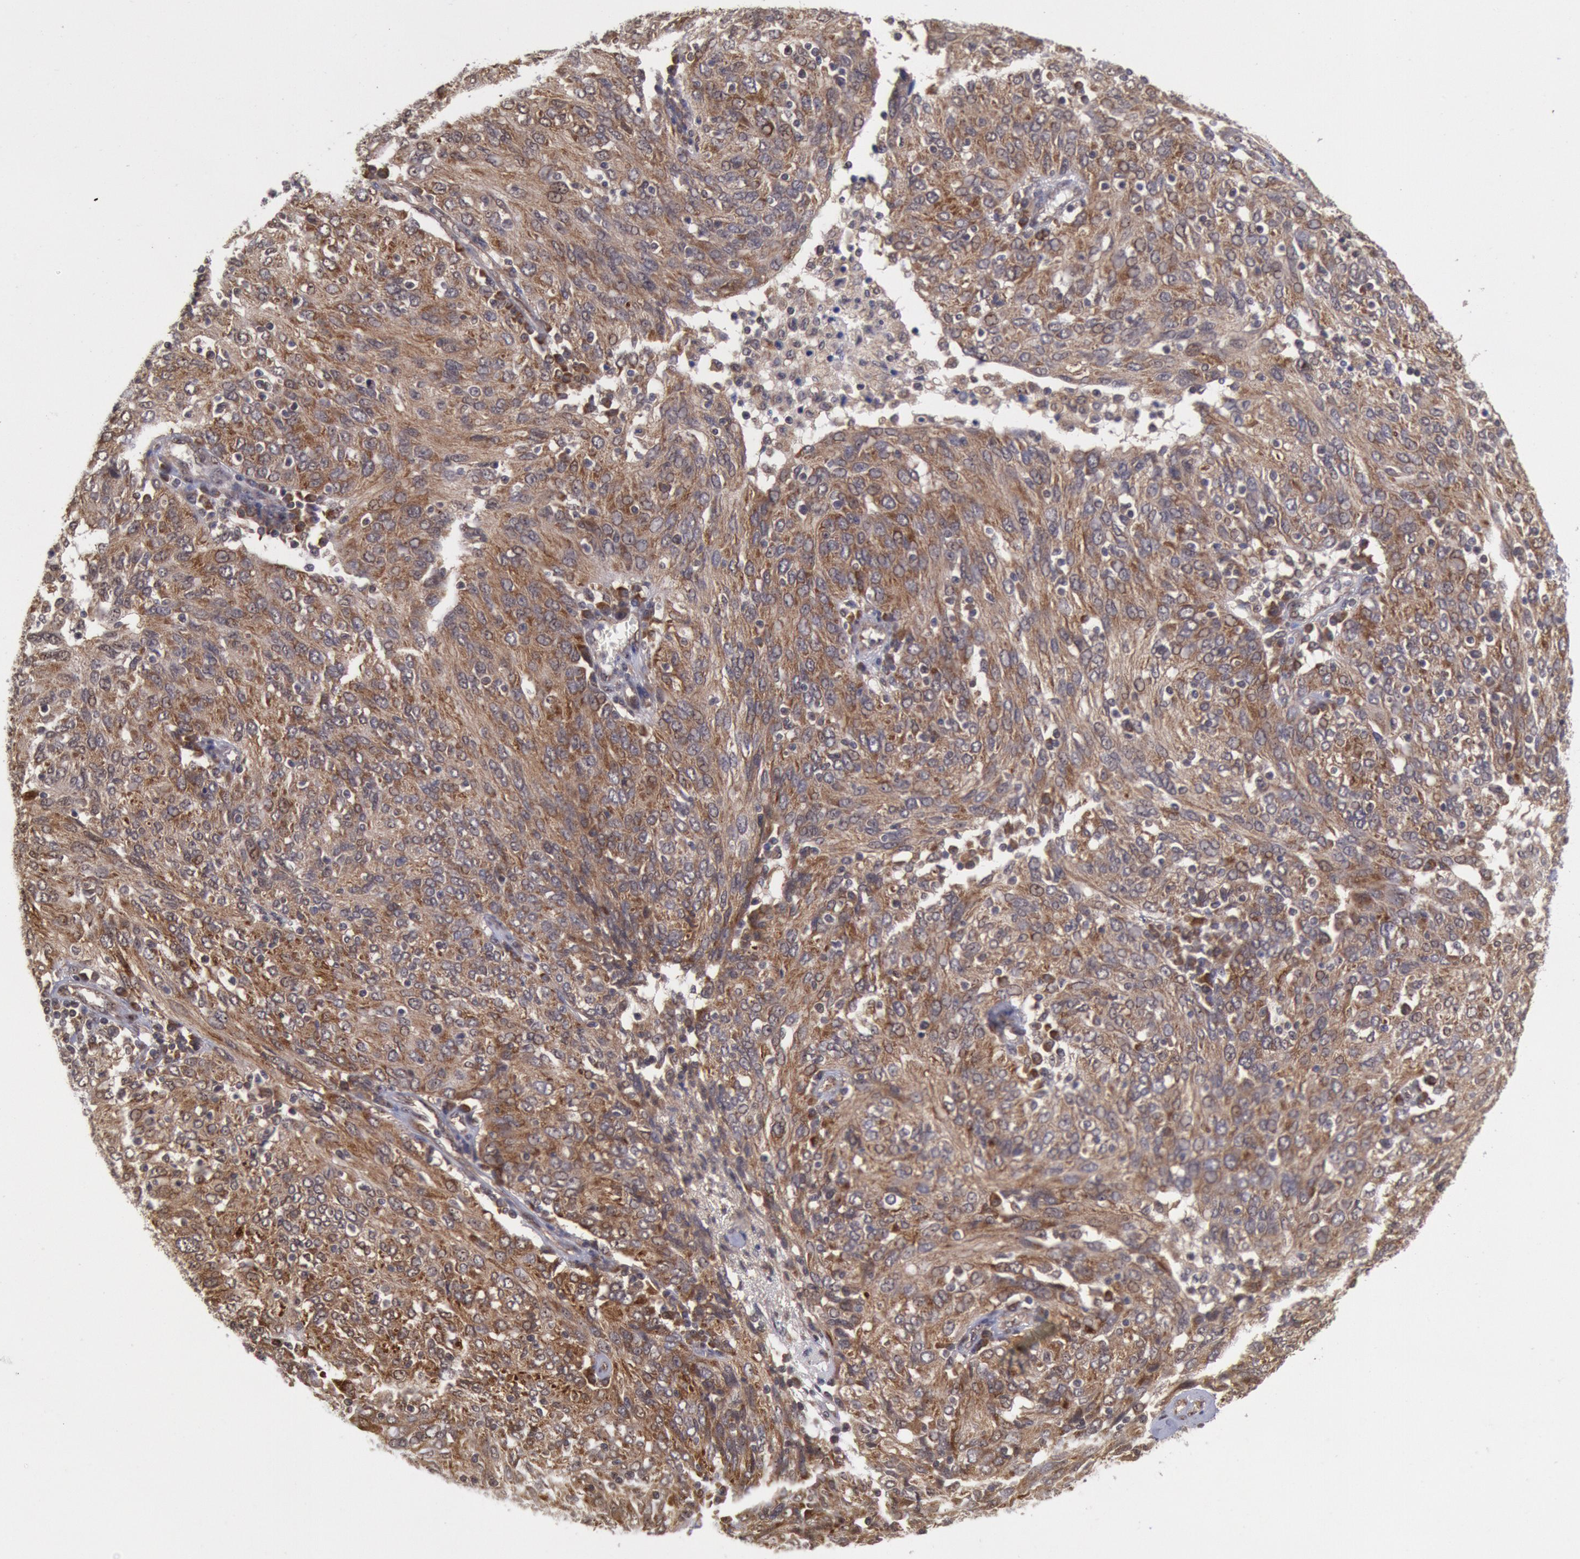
{"staining": {"intensity": "moderate", "quantity": ">75%", "location": "cytoplasmic/membranous"}, "tissue": "ovarian cancer", "cell_type": "Tumor cells", "image_type": "cancer", "snomed": [{"axis": "morphology", "description": "Carcinoma, endometroid"}, {"axis": "topography", "description": "Ovary"}], "caption": "Ovarian cancer (endometroid carcinoma) stained with a protein marker reveals moderate staining in tumor cells.", "gene": "STX17", "patient": {"sex": "female", "age": 50}}